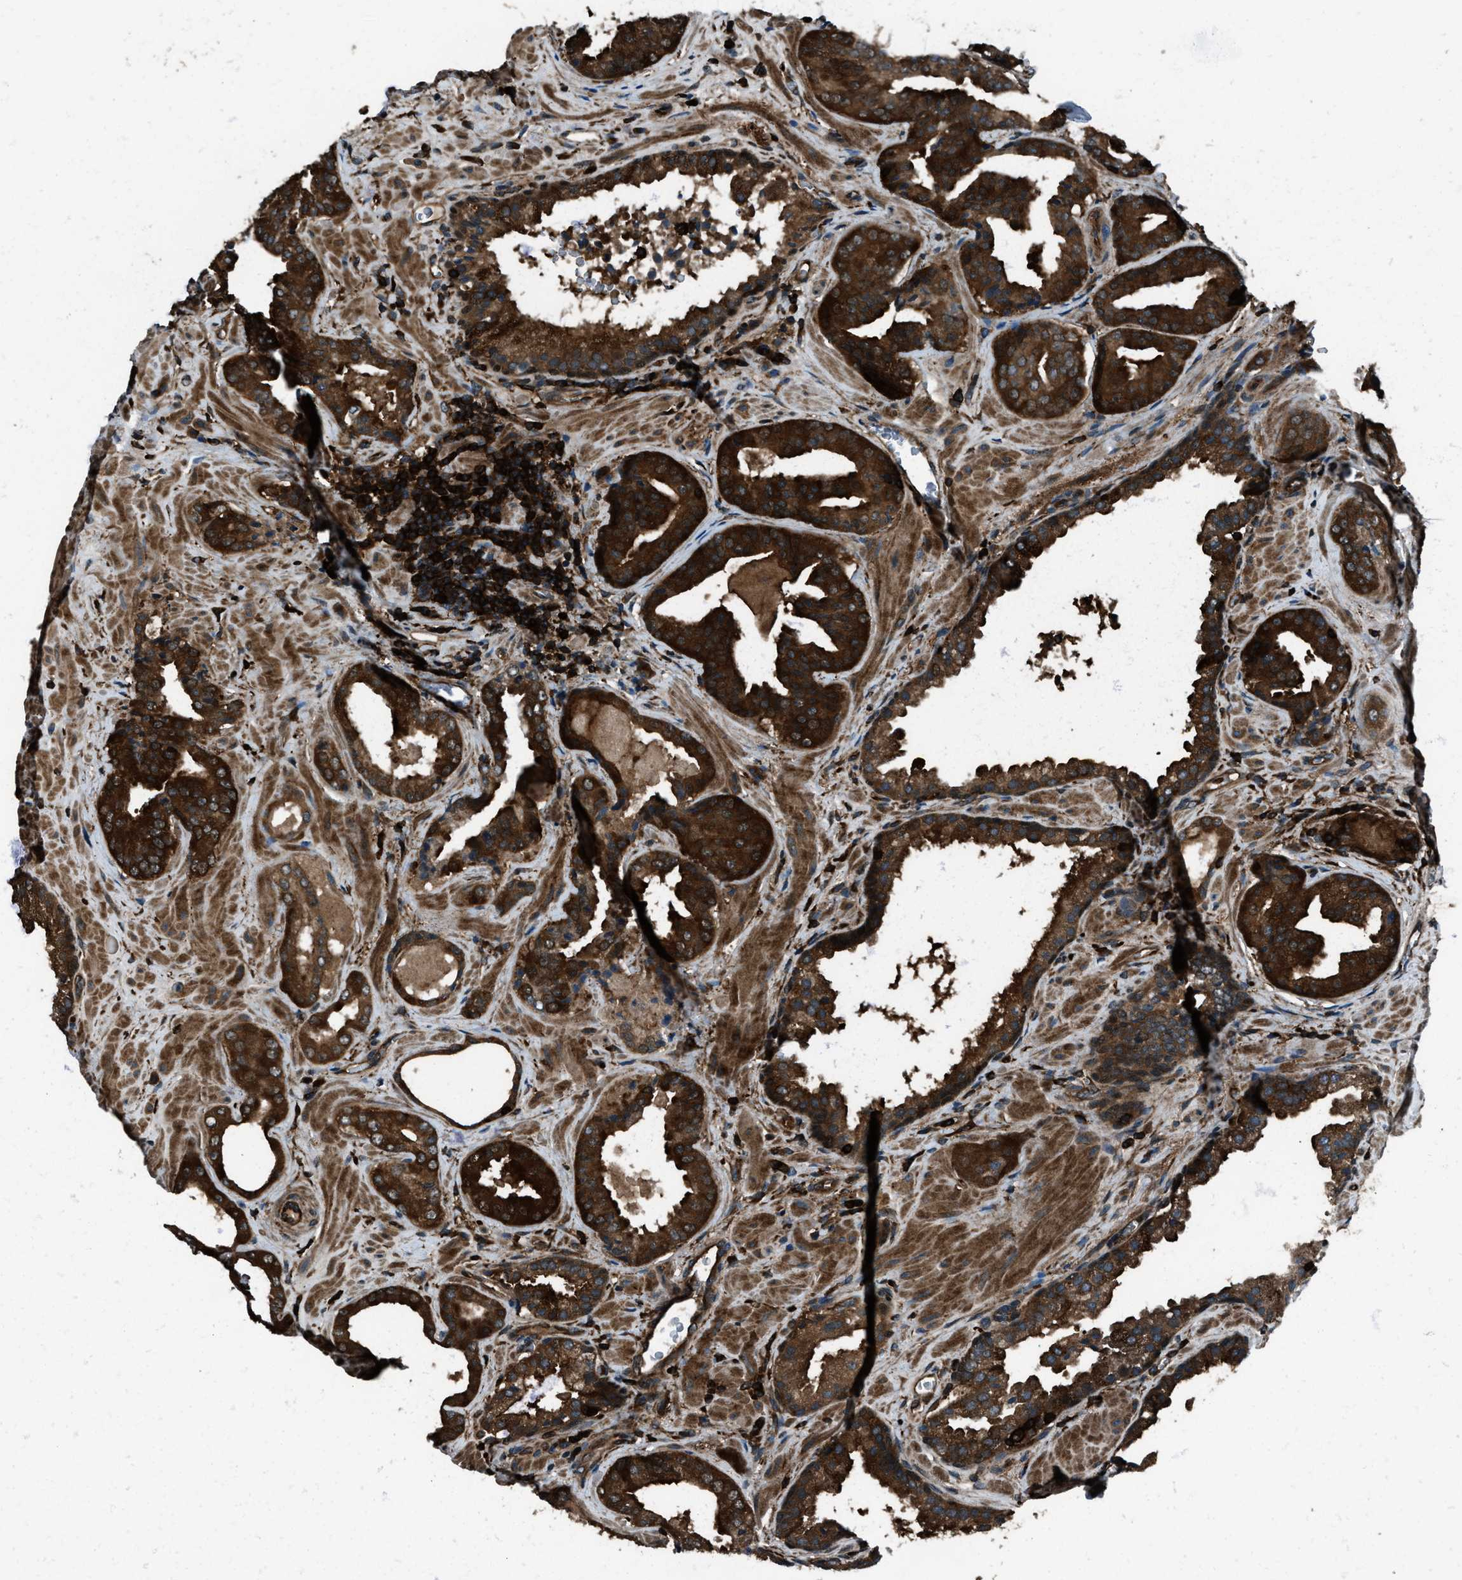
{"staining": {"intensity": "strong", "quantity": ">75%", "location": "cytoplasmic/membranous,nuclear"}, "tissue": "prostate cancer", "cell_type": "Tumor cells", "image_type": "cancer", "snomed": [{"axis": "morphology", "description": "Adenocarcinoma, Low grade"}, {"axis": "topography", "description": "Prostate"}], "caption": "Immunohistochemistry (IHC) (DAB) staining of human prostate cancer (low-grade adenocarcinoma) displays strong cytoplasmic/membranous and nuclear protein expression in about >75% of tumor cells.", "gene": "SNX30", "patient": {"sex": "male", "age": 71}}